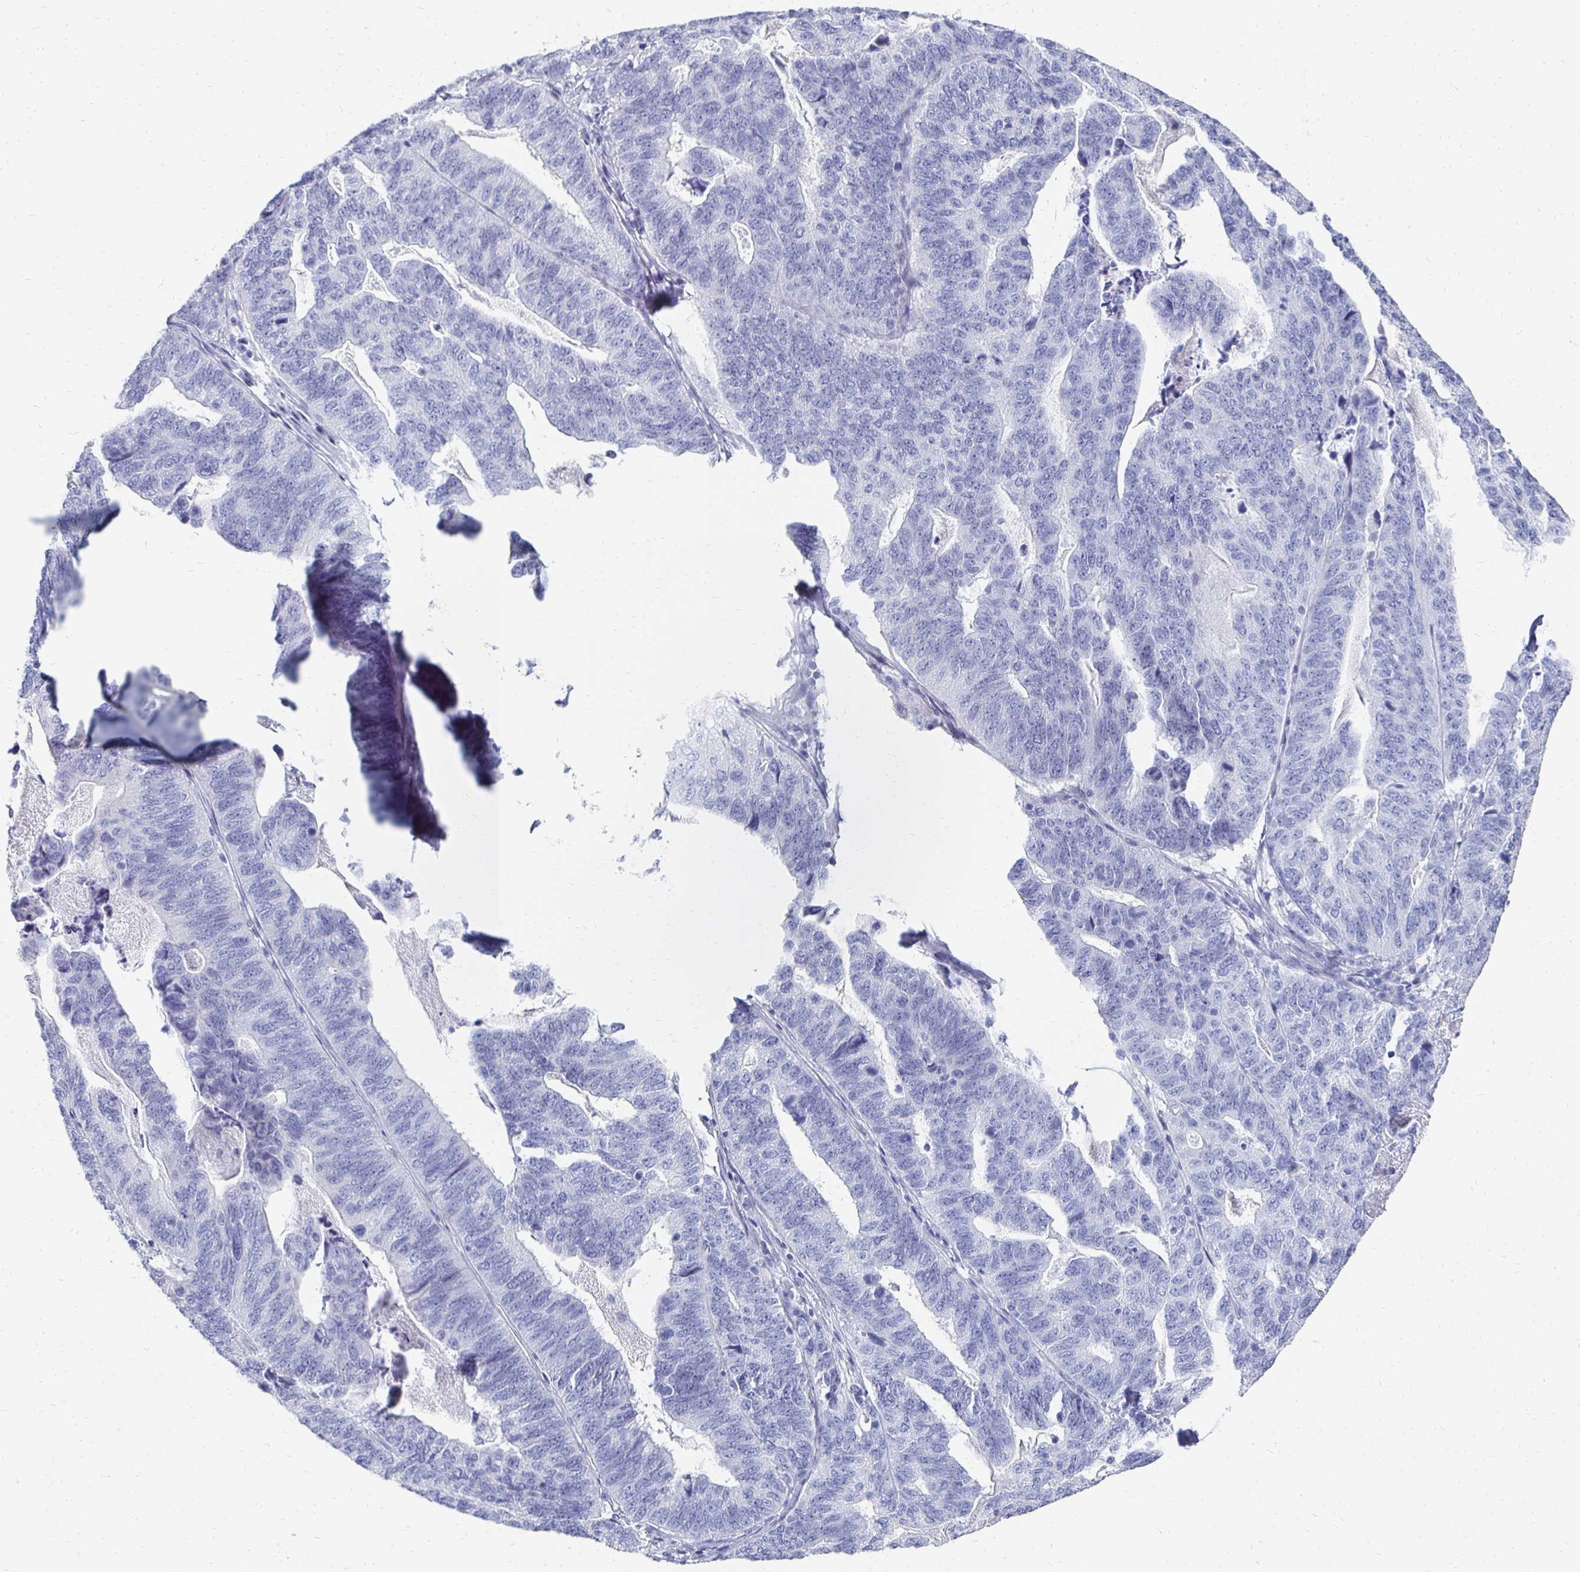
{"staining": {"intensity": "negative", "quantity": "none", "location": "none"}, "tissue": "stomach cancer", "cell_type": "Tumor cells", "image_type": "cancer", "snomed": [{"axis": "morphology", "description": "Adenocarcinoma, NOS"}, {"axis": "topography", "description": "Stomach, upper"}], "caption": "Tumor cells are negative for protein expression in human stomach adenocarcinoma. The staining is performed using DAB (3,3'-diaminobenzidine) brown chromogen with nuclei counter-stained in using hematoxylin.", "gene": "SYCP3", "patient": {"sex": "female", "age": 67}}